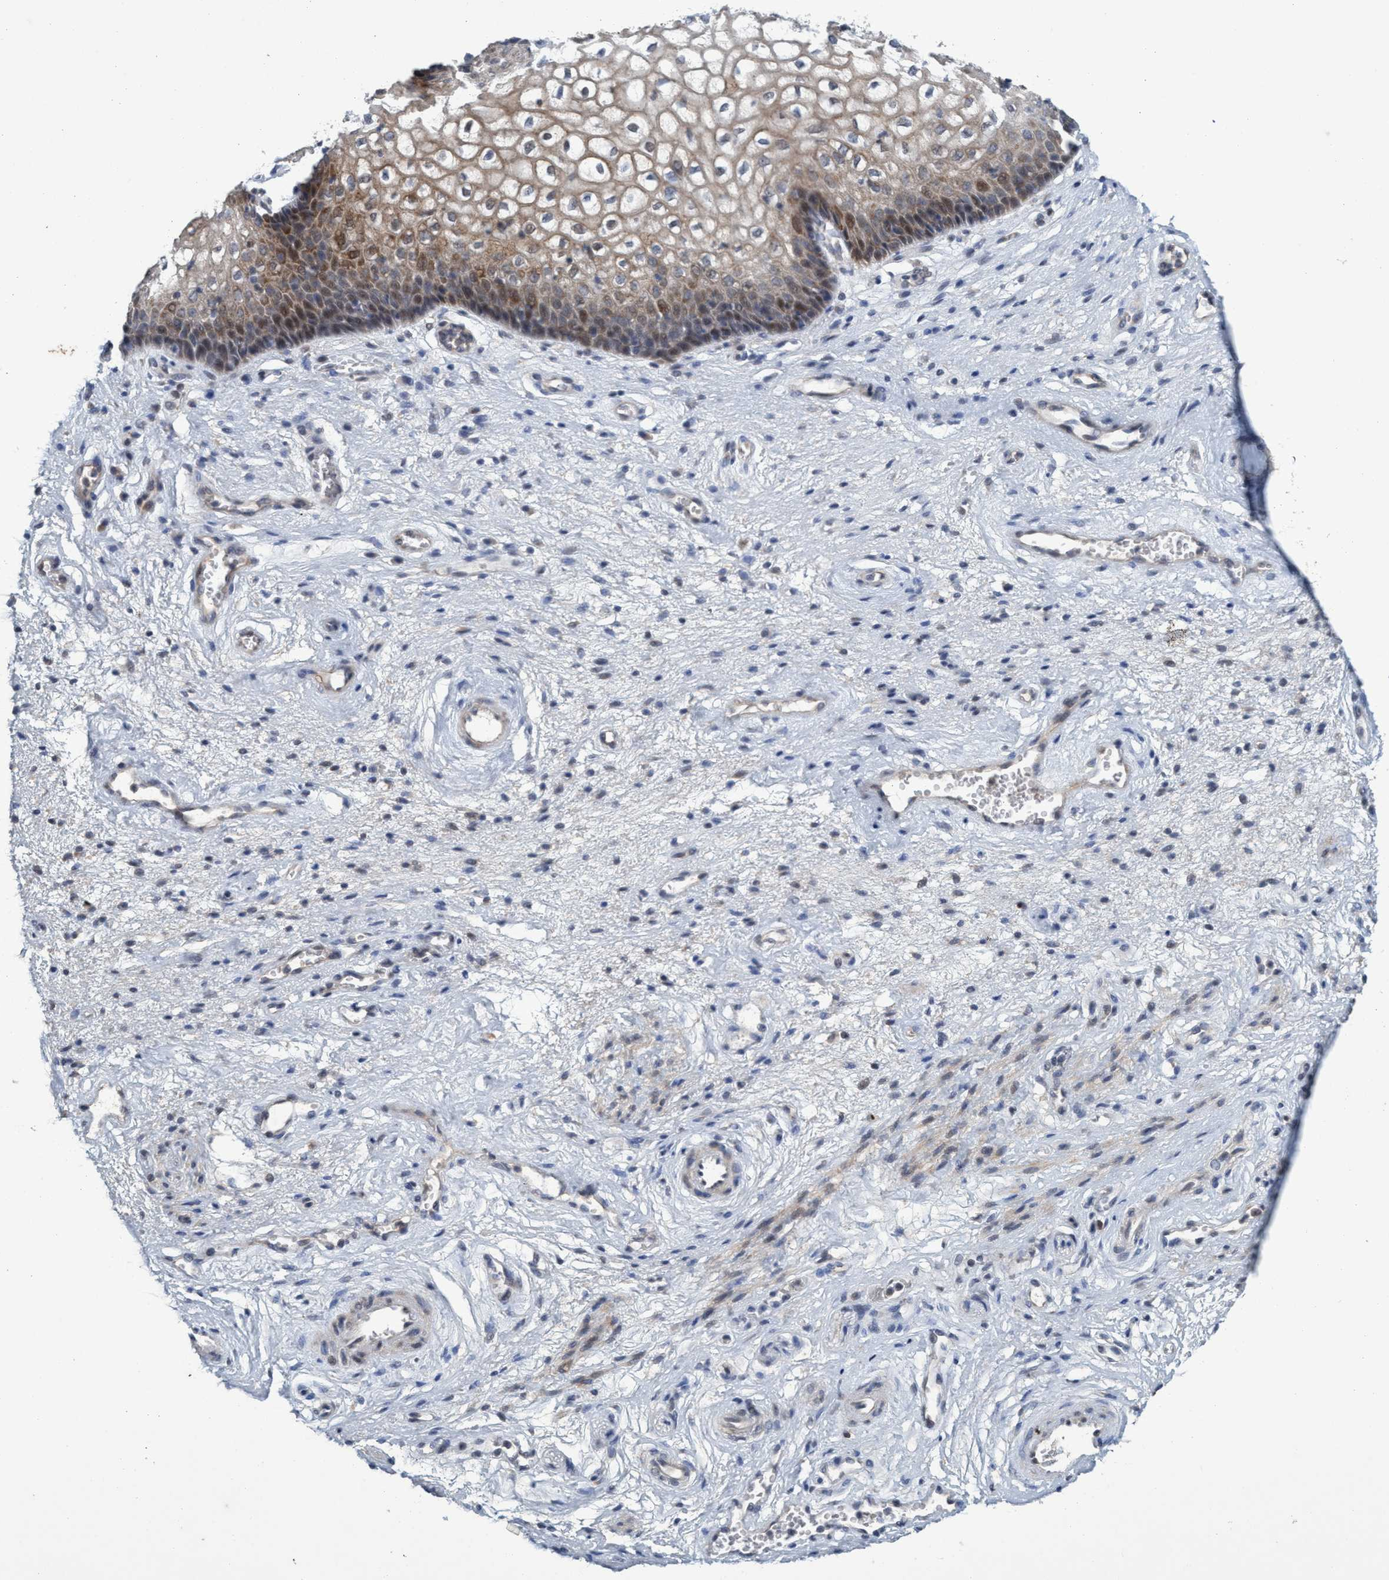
{"staining": {"intensity": "moderate", "quantity": "25%-75%", "location": "cytoplasmic/membranous,nuclear"}, "tissue": "vagina", "cell_type": "Squamous epithelial cells", "image_type": "normal", "snomed": [{"axis": "morphology", "description": "Normal tissue, NOS"}, {"axis": "topography", "description": "Vagina"}], "caption": "IHC (DAB) staining of unremarkable human vagina reveals moderate cytoplasmic/membranous,nuclear protein positivity in approximately 25%-75% of squamous epithelial cells. Nuclei are stained in blue.", "gene": "ZNF677", "patient": {"sex": "female", "age": 34}}